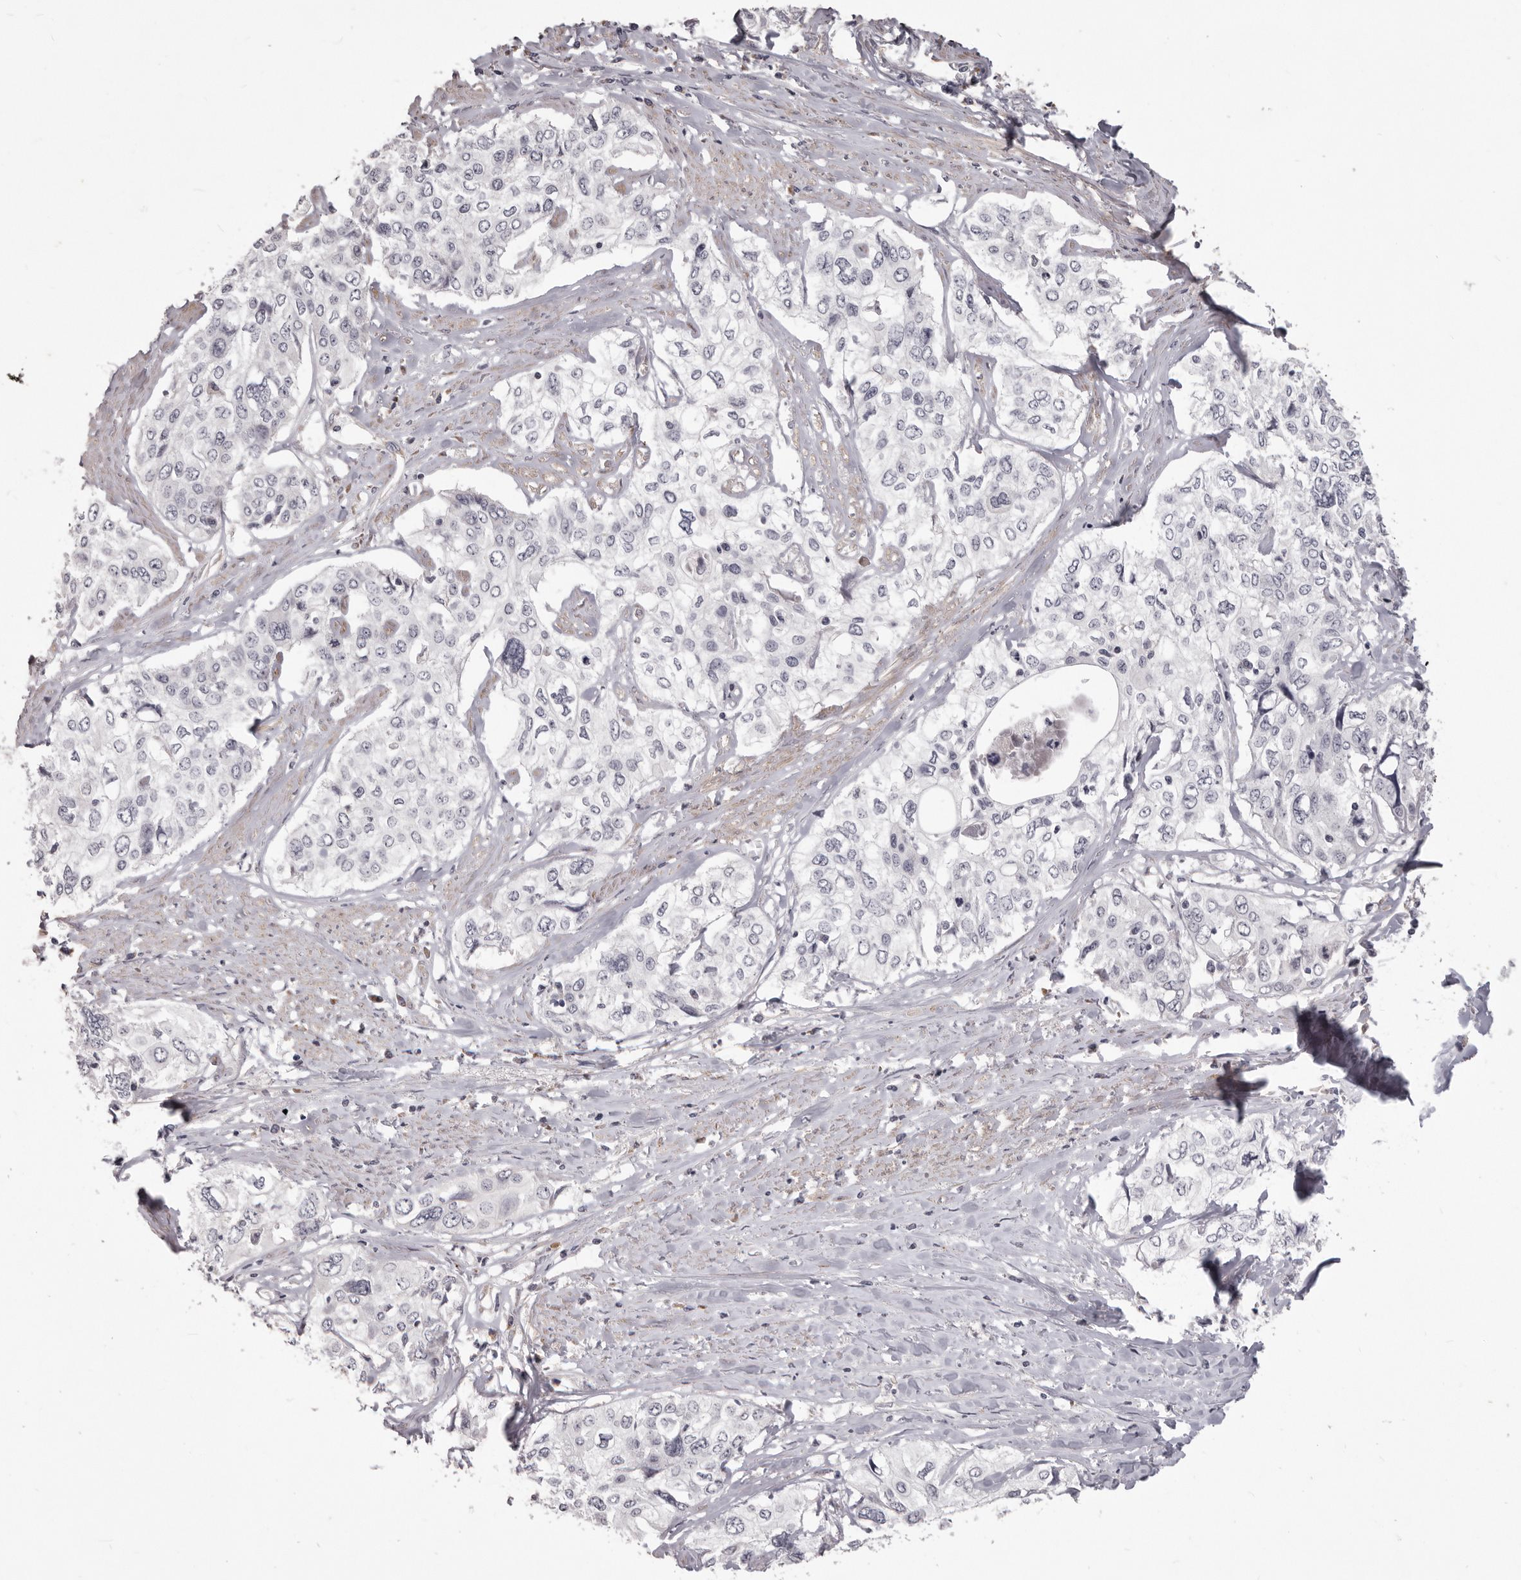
{"staining": {"intensity": "negative", "quantity": "none", "location": "none"}, "tissue": "cervical cancer", "cell_type": "Tumor cells", "image_type": "cancer", "snomed": [{"axis": "morphology", "description": "Squamous cell carcinoma, NOS"}, {"axis": "topography", "description": "Cervix"}], "caption": "Tumor cells show no significant staining in cervical squamous cell carcinoma.", "gene": "PRMT2", "patient": {"sex": "female", "age": 31}}